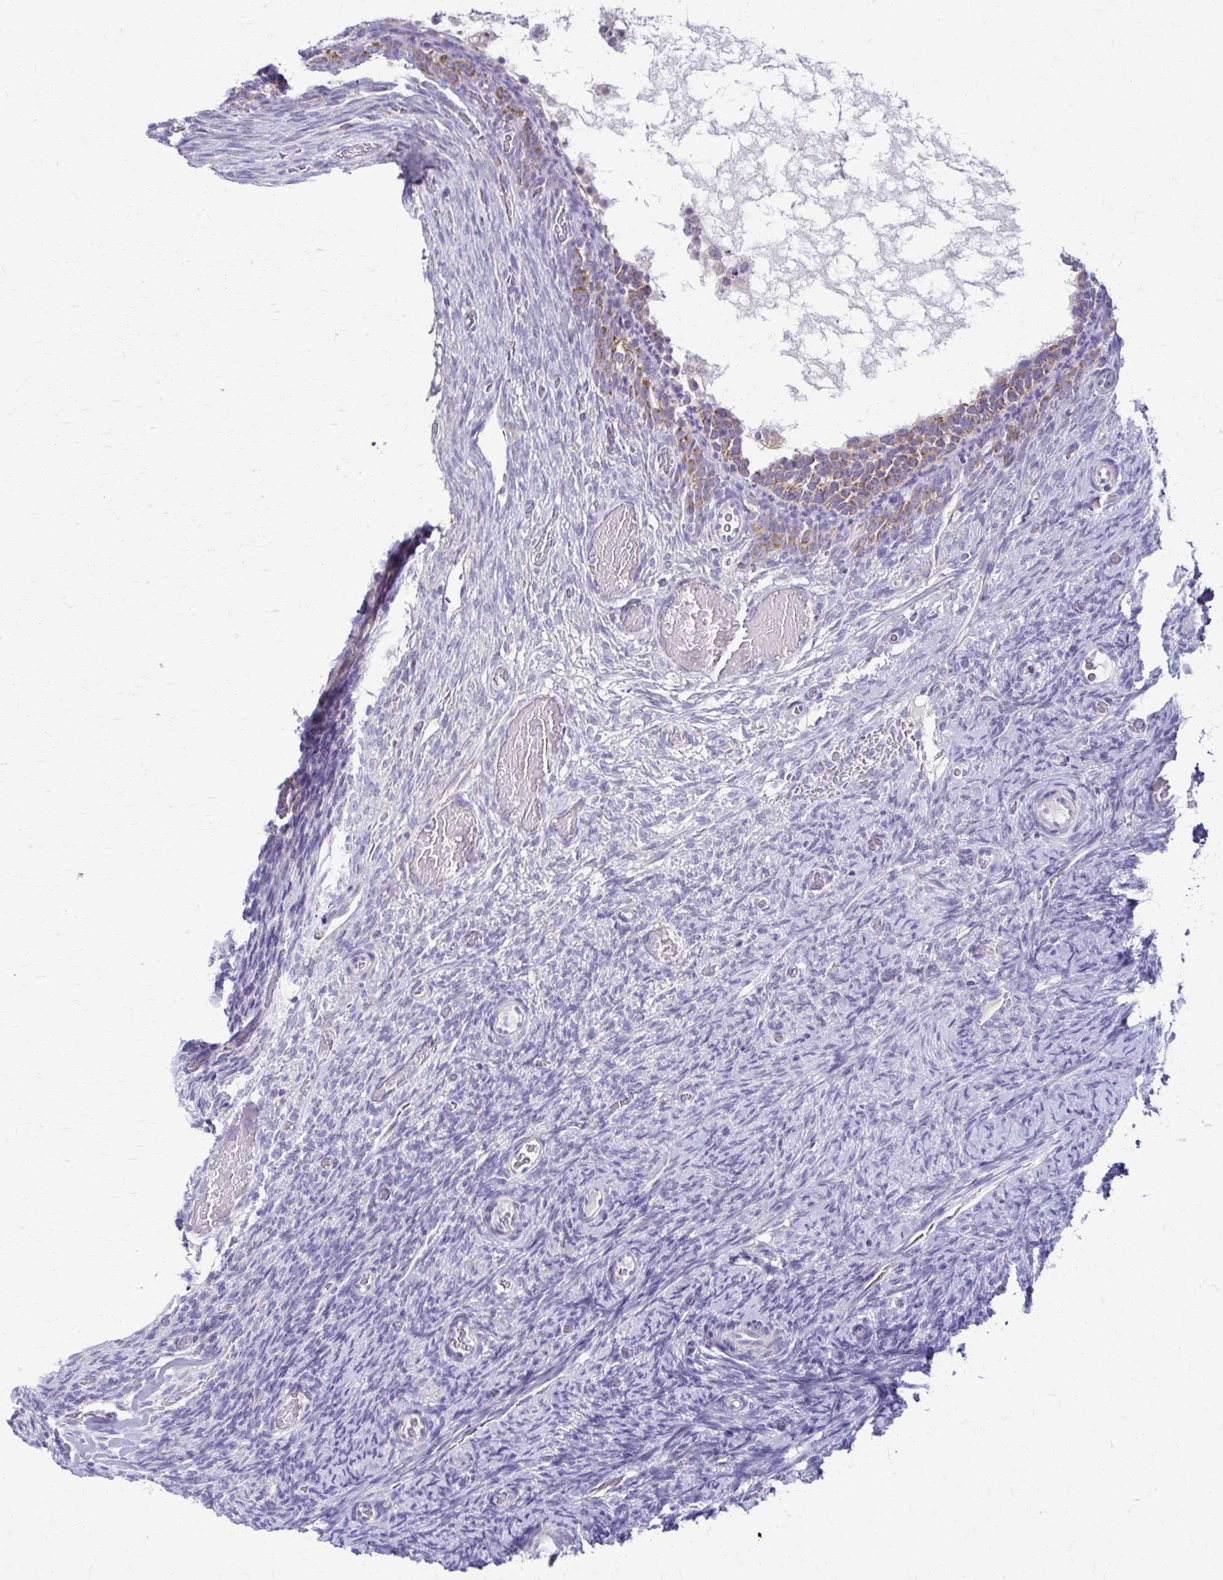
{"staining": {"intensity": "negative", "quantity": "none", "location": "none"}, "tissue": "ovary", "cell_type": "Follicle cells", "image_type": "normal", "snomed": [{"axis": "morphology", "description": "Normal tissue, NOS"}, {"axis": "topography", "description": "Ovary"}], "caption": "Immunohistochemistry image of normal ovary stained for a protein (brown), which exhibits no positivity in follicle cells.", "gene": "SAMD13", "patient": {"sex": "female", "age": 34}}